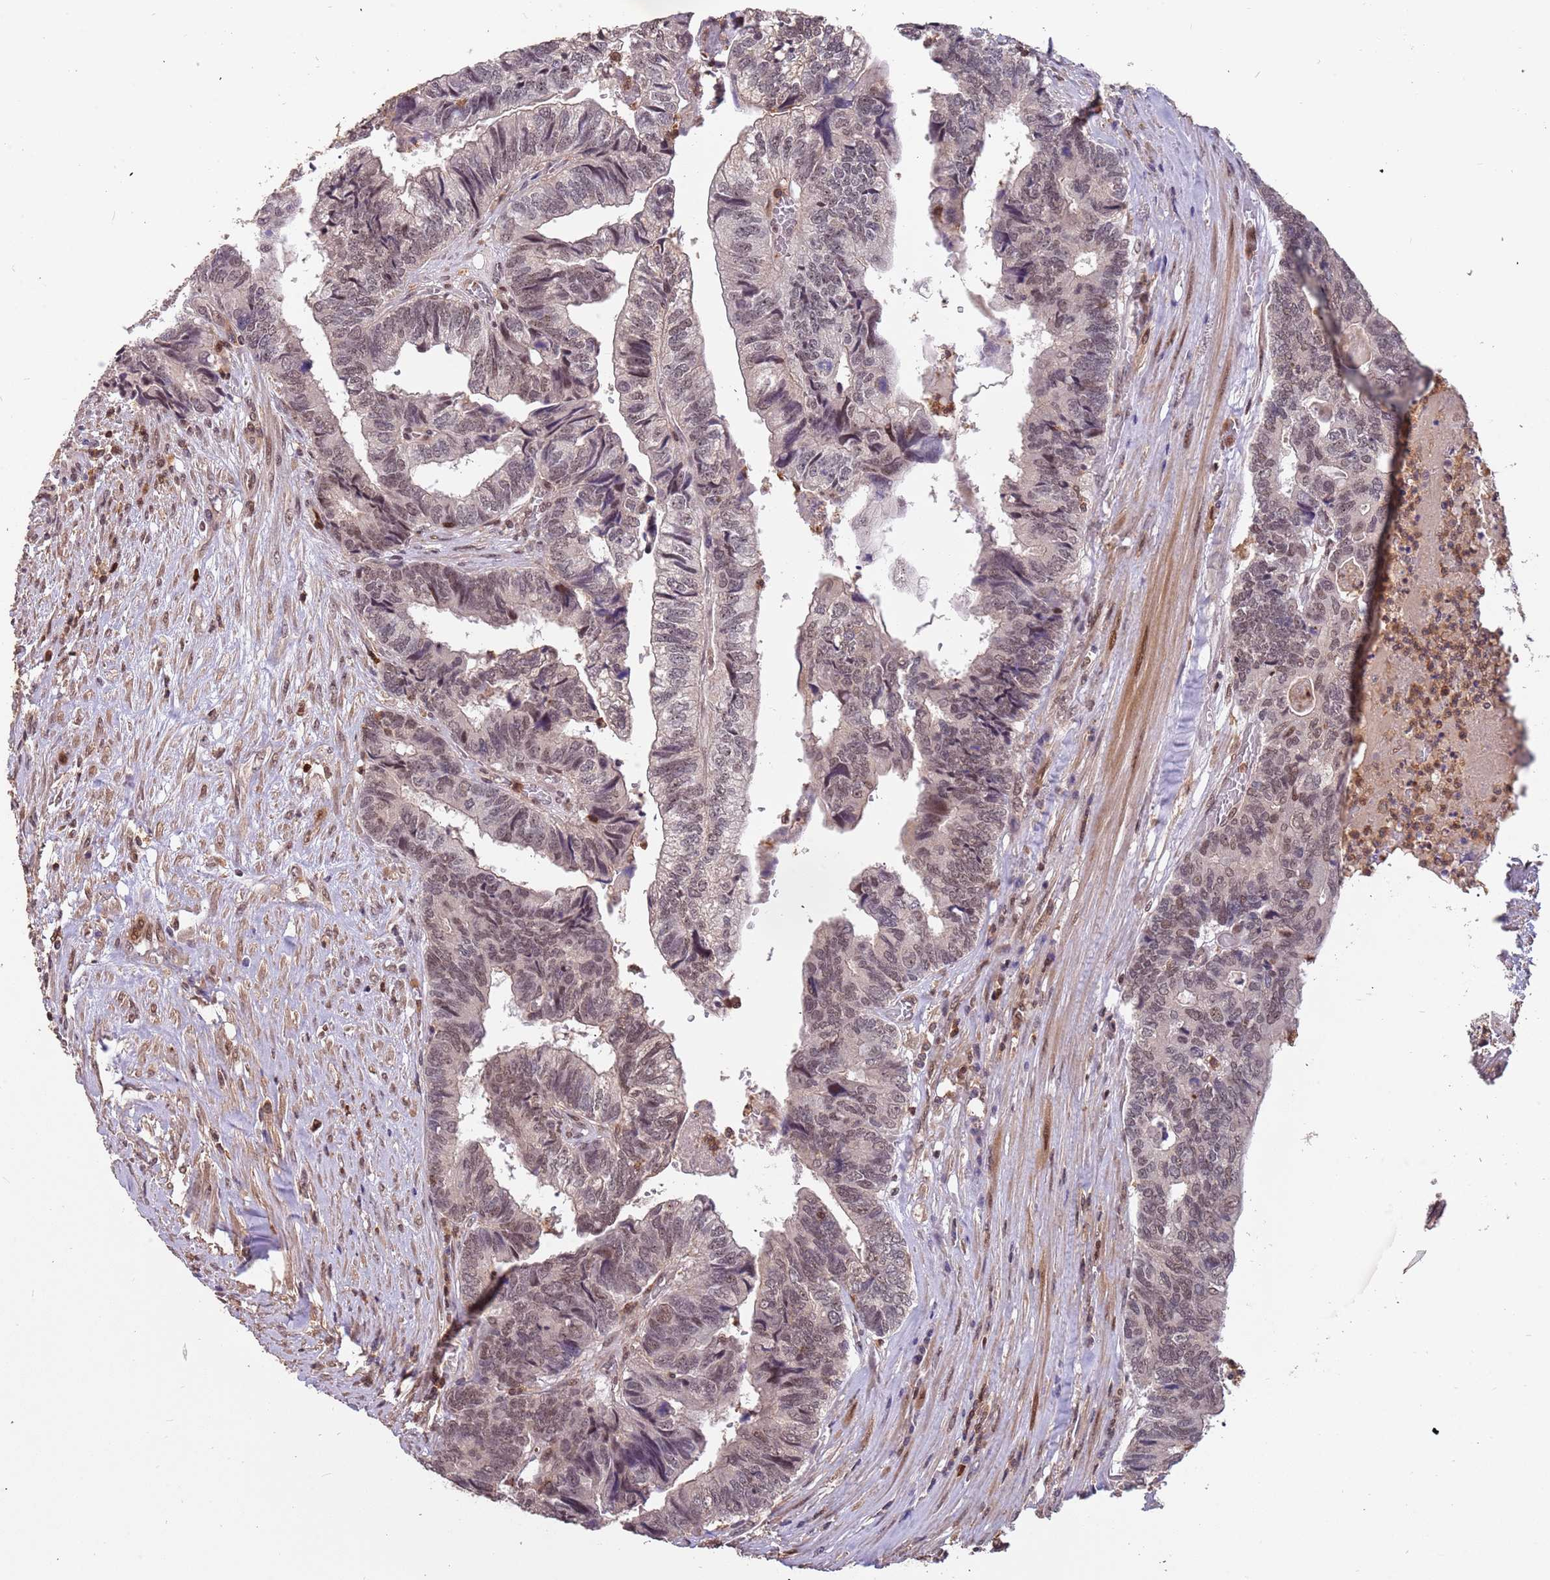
{"staining": {"intensity": "weak", "quantity": "25%-75%", "location": "nuclear"}, "tissue": "colorectal cancer", "cell_type": "Tumor cells", "image_type": "cancer", "snomed": [{"axis": "morphology", "description": "Adenocarcinoma, NOS"}, {"axis": "topography", "description": "Colon"}], "caption": "The photomicrograph demonstrates immunohistochemical staining of adenocarcinoma (colorectal). There is weak nuclear expression is appreciated in approximately 25%-75% of tumor cells.", "gene": "GBP2", "patient": {"sex": "female", "age": 67}}